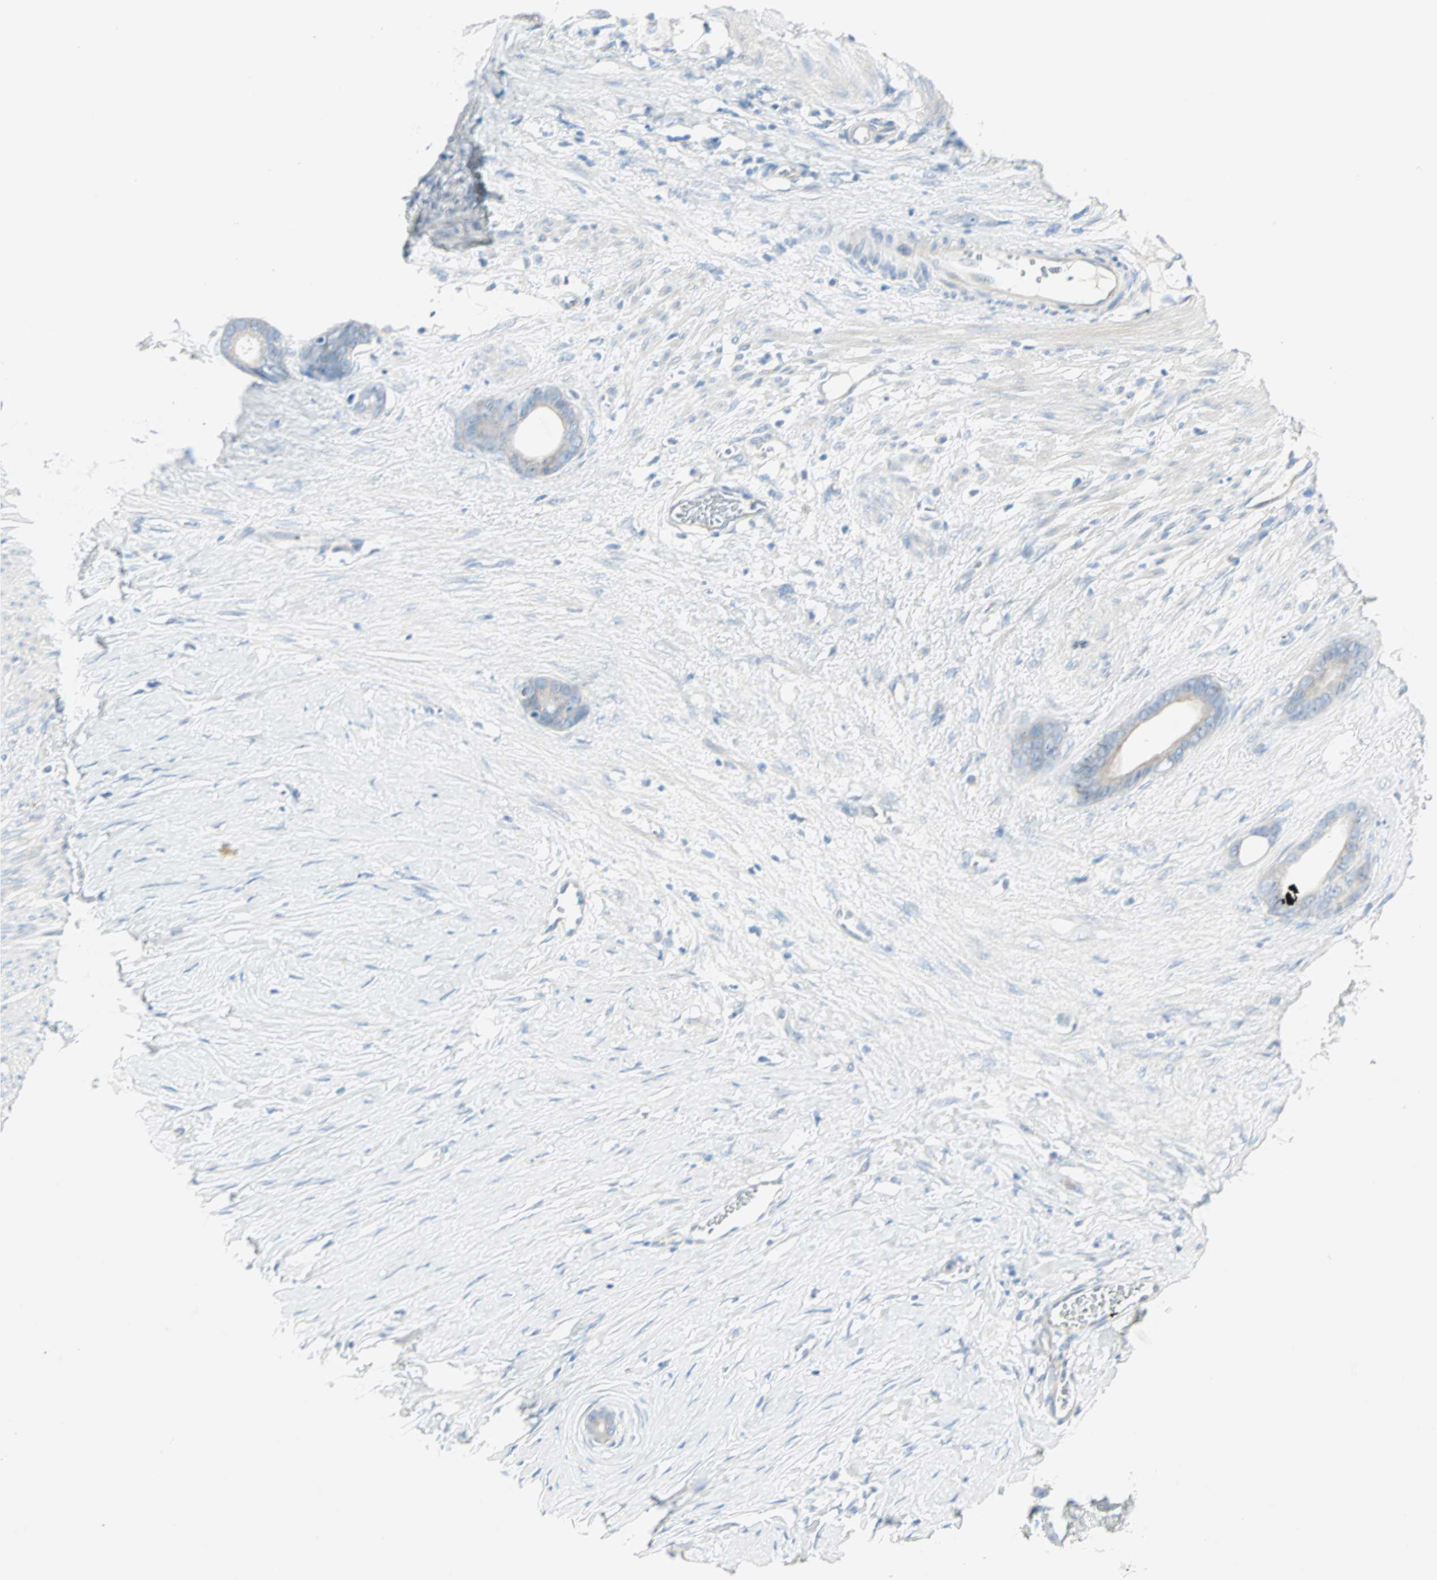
{"staining": {"intensity": "negative", "quantity": "none", "location": "none"}, "tissue": "stomach cancer", "cell_type": "Tumor cells", "image_type": "cancer", "snomed": [{"axis": "morphology", "description": "Adenocarcinoma, NOS"}, {"axis": "topography", "description": "Stomach"}], "caption": "There is no significant positivity in tumor cells of stomach cancer.", "gene": "SULT1C2", "patient": {"sex": "female", "age": 75}}